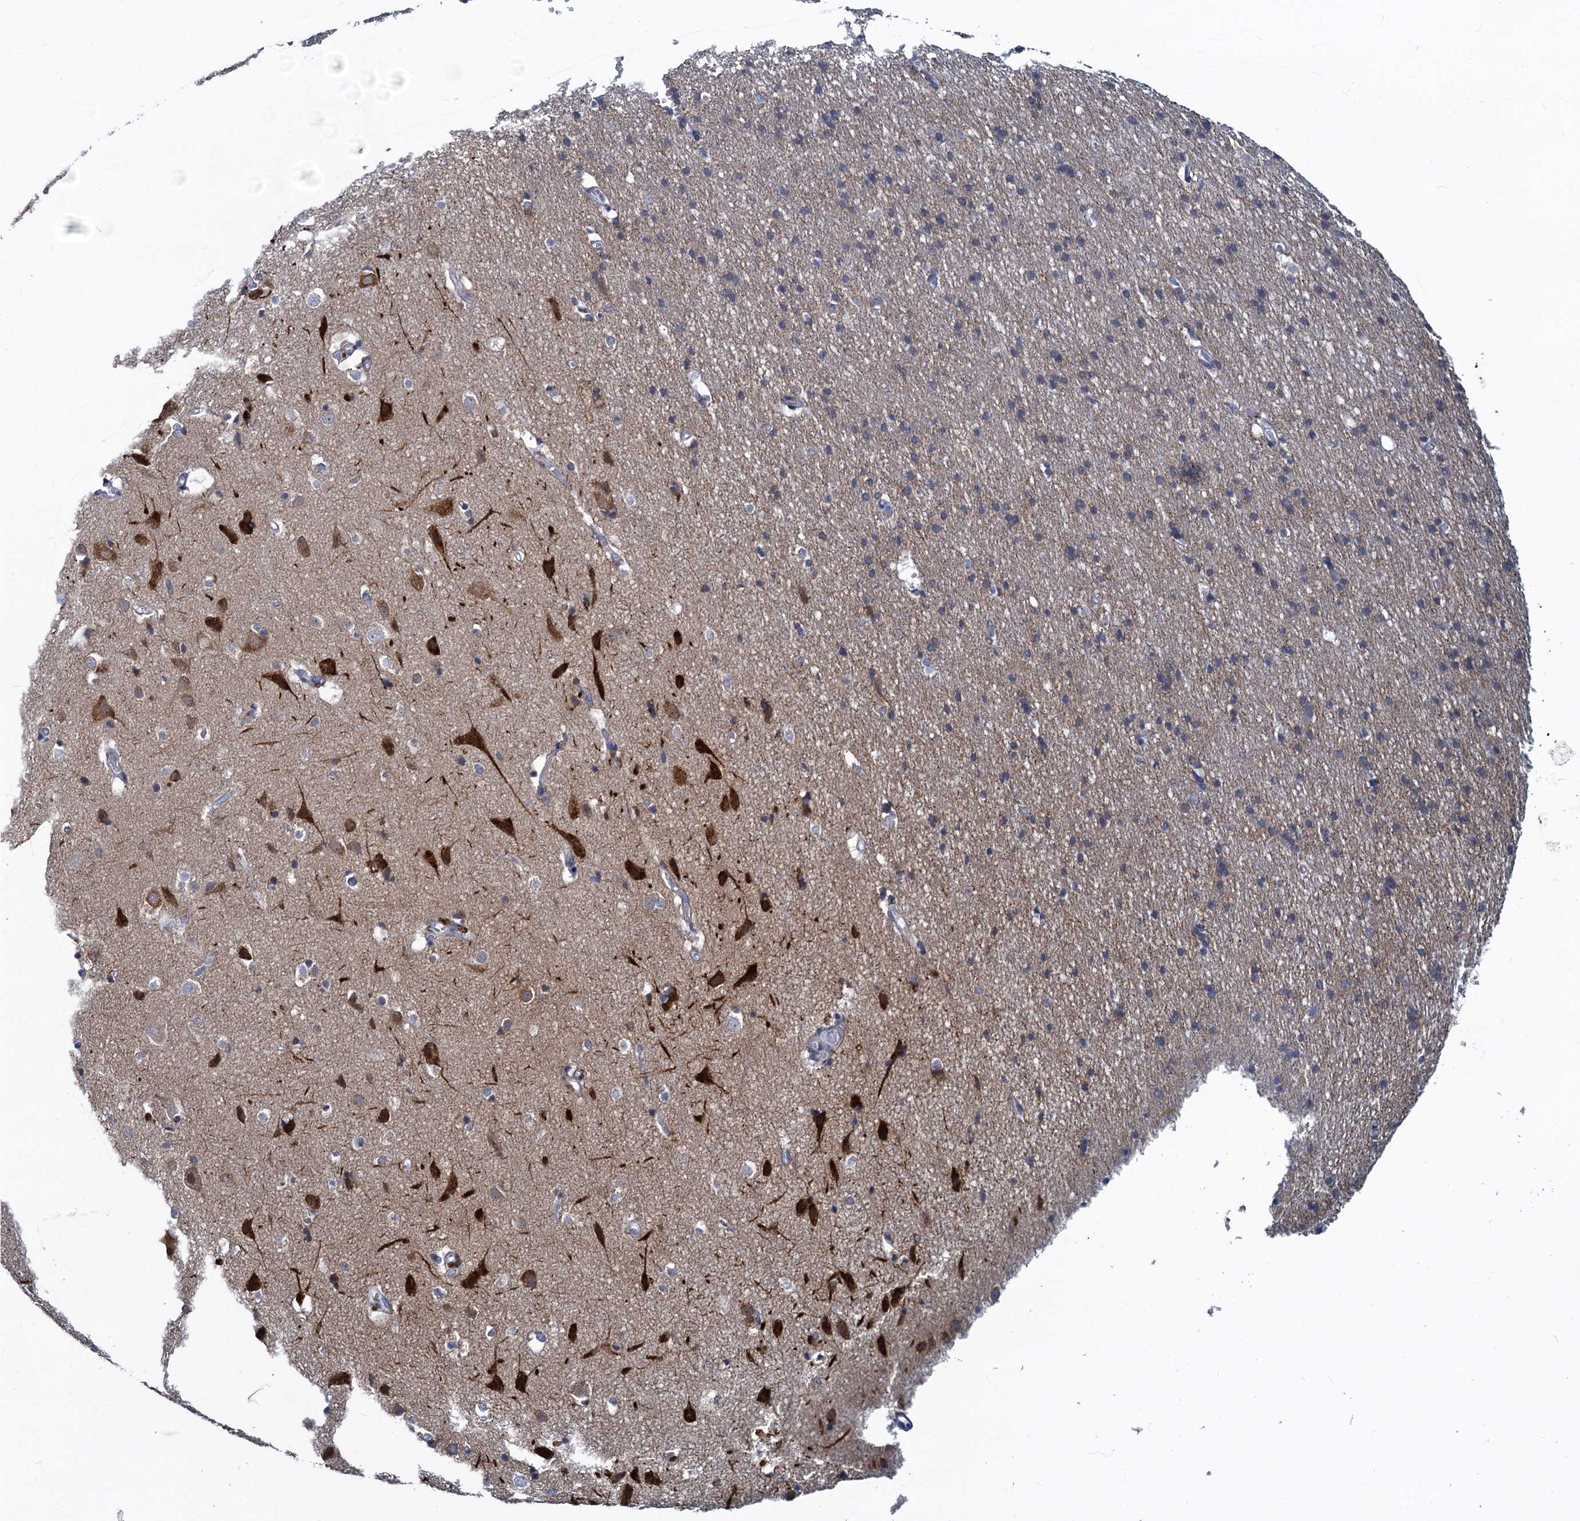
{"staining": {"intensity": "negative", "quantity": "none", "location": "none"}, "tissue": "cerebral cortex", "cell_type": "Endothelial cells", "image_type": "normal", "snomed": [{"axis": "morphology", "description": "Normal tissue, NOS"}, {"axis": "topography", "description": "Cerebral cortex"}], "caption": "IHC micrograph of benign cerebral cortex stained for a protein (brown), which reveals no positivity in endothelial cells. (Immunohistochemistry, brightfield microscopy, high magnification).", "gene": "ATOSA", "patient": {"sex": "male", "age": 54}}